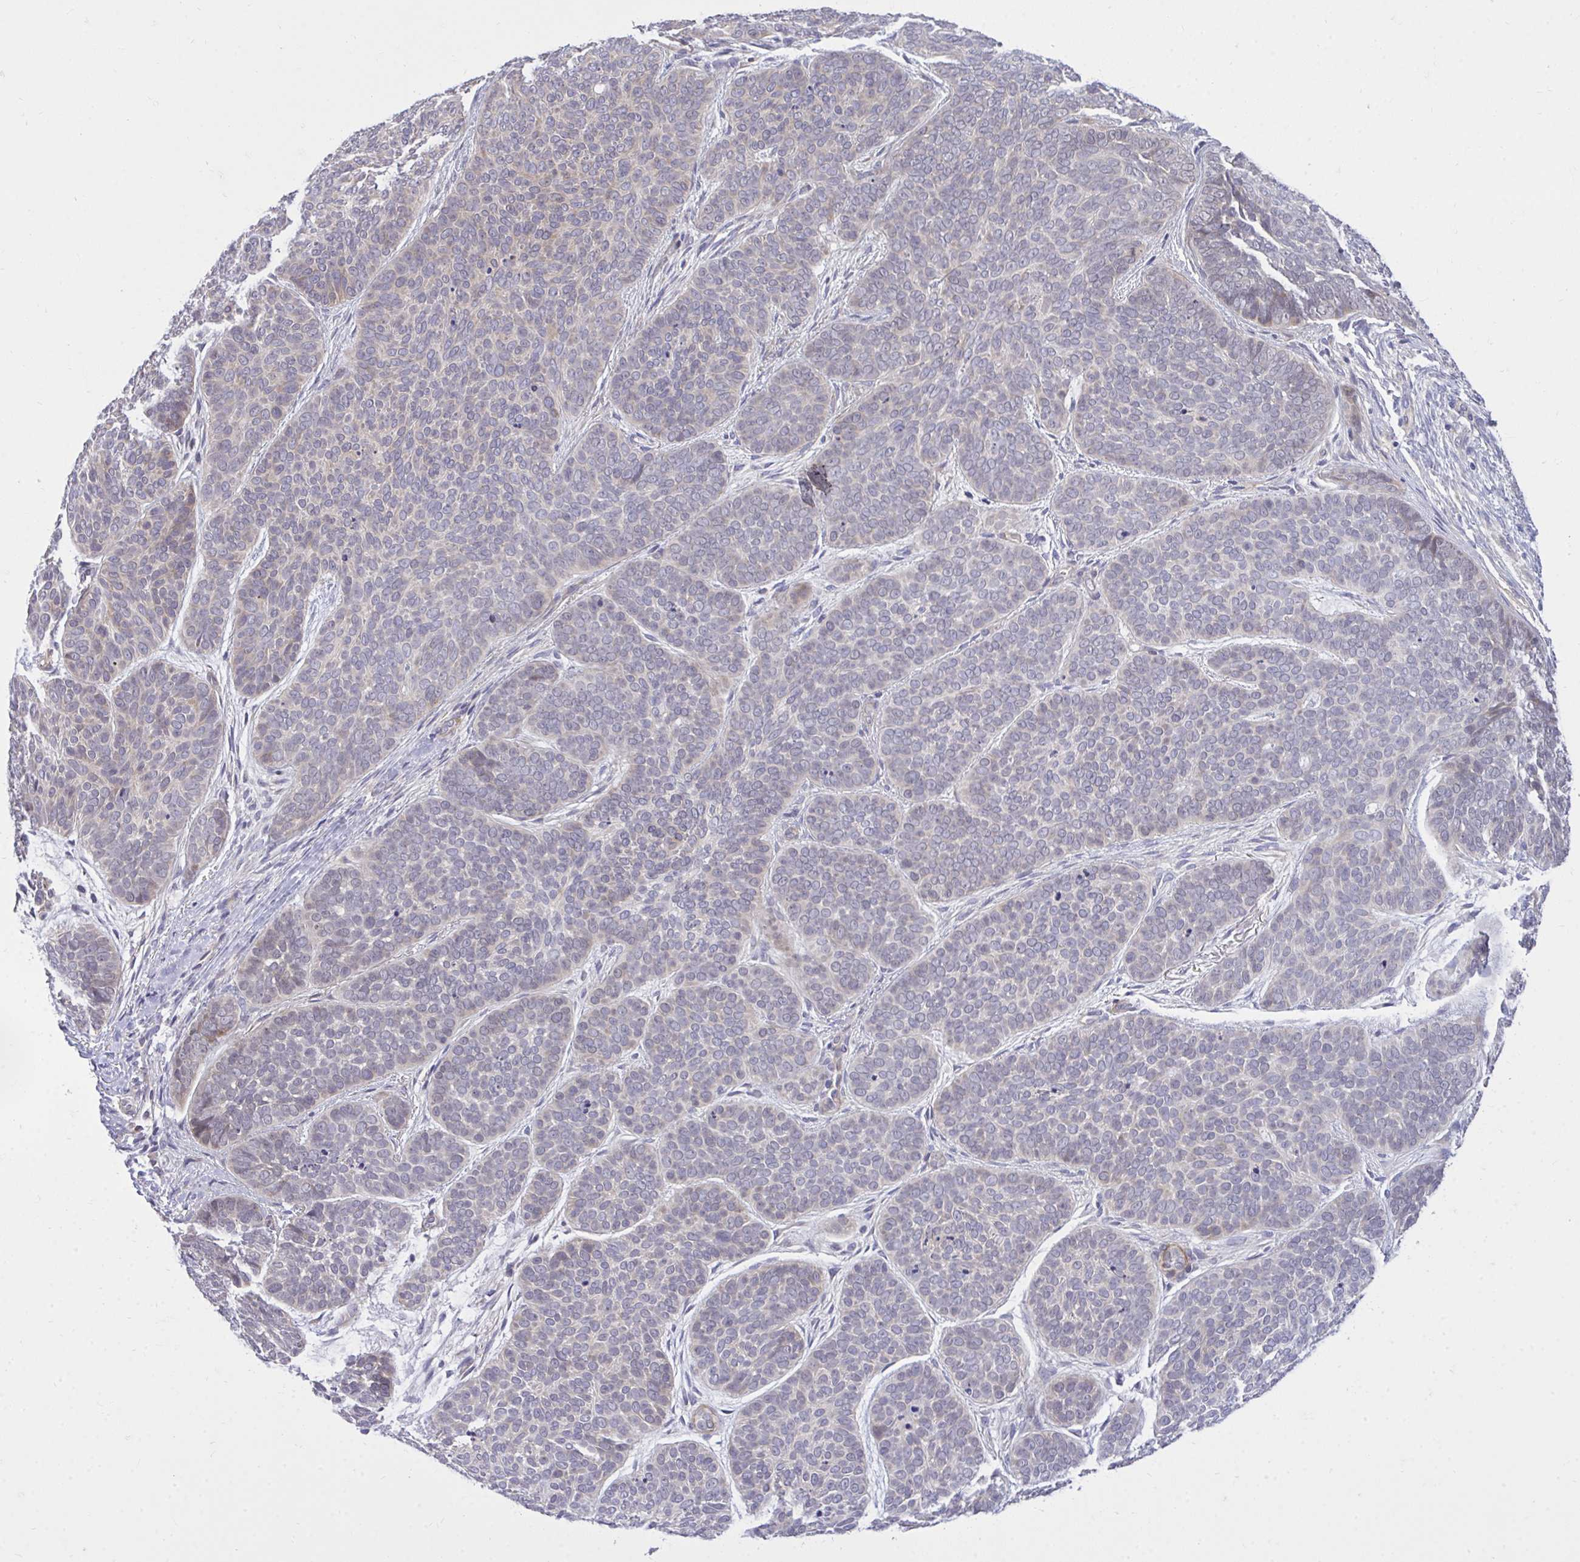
{"staining": {"intensity": "negative", "quantity": "none", "location": "none"}, "tissue": "skin cancer", "cell_type": "Tumor cells", "image_type": "cancer", "snomed": [{"axis": "morphology", "description": "Basal cell carcinoma"}, {"axis": "topography", "description": "Skin"}, {"axis": "topography", "description": "Skin of nose"}], "caption": "Skin basal cell carcinoma stained for a protein using immunohistochemistry (IHC) exhibits no staining tumor cells.", "gene": "HMBOX1", "patient": {"sex": "female", "age": 81}}